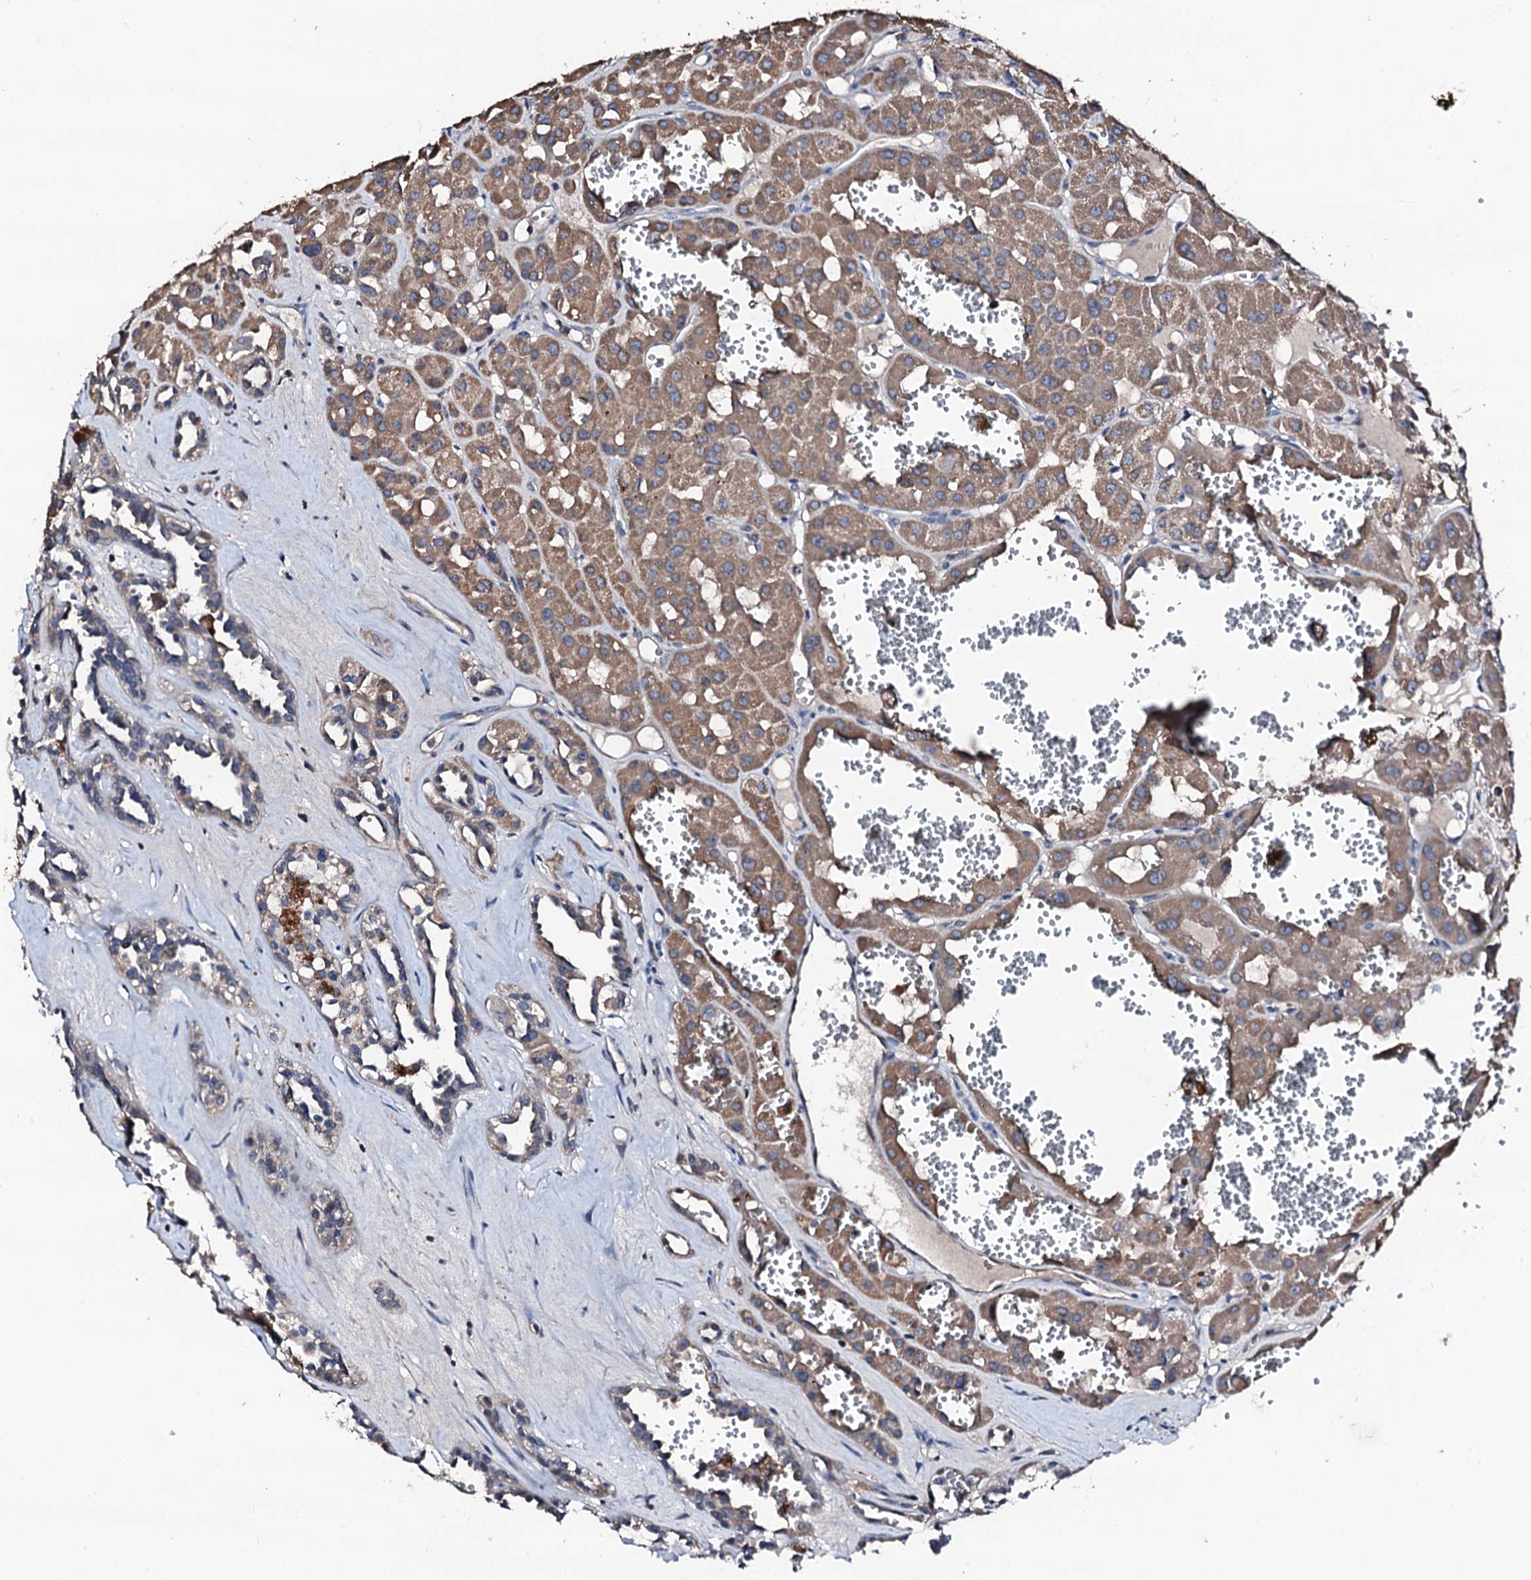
{"staining": {"intensity": "moderate", "quantity": ">75%", "location": "cytoplasmic/membranous"}, "tissue": "renal cancer", "cell_type": "Tumor cells", "image_type": "cancer", "snomed": [{"axis": "morphology", "description": "Carcinoma, NOS"}, {"axis": "topography", "description": "Kidney"}], "caption": "Human renal cancer stained with a protein marker shows moderate staining in tumor cells.", "gene": "TRAFD1", "patient": {"sex": "female", "age": 75}}